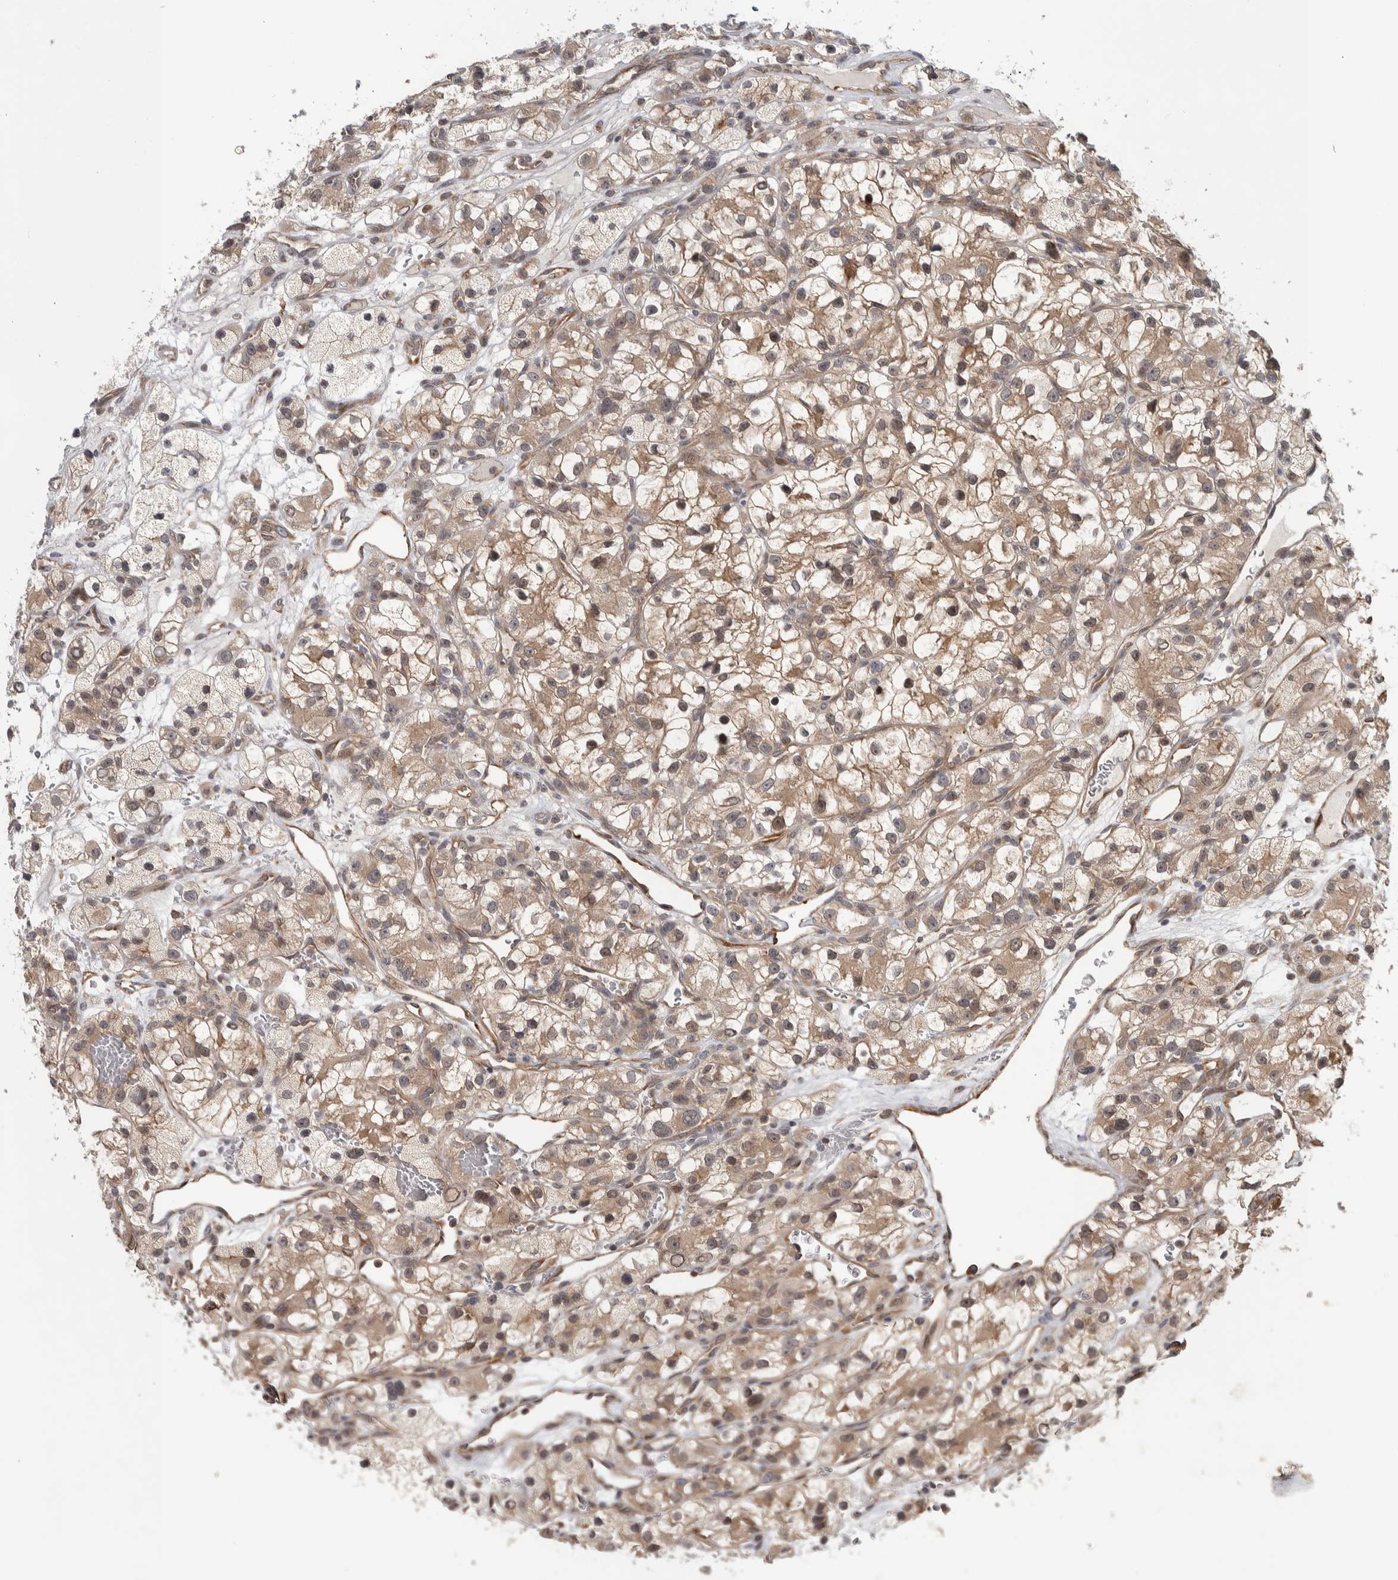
{"staining": {"intensity": "weak", "quantity": "25%-75%", "location": "cytoplasmic/membranous"}, "tissue": "renal cancer", "cell_type": "Tumor cells", "image_type": "cancer", "snomed": [{"axis": "morphology", "description": "Adenocarcinoma, NOS"}, {"axis": "topography", "description": "Kidney"}], "caption": "Renal cancer stained with a brown dye demonstrates weak cytoplasmic/membranous positive expression in approximately 25%-75% of tumor cells.", "gene": "TBC1D31", "patient": {"sex": "female", "age": 57}}